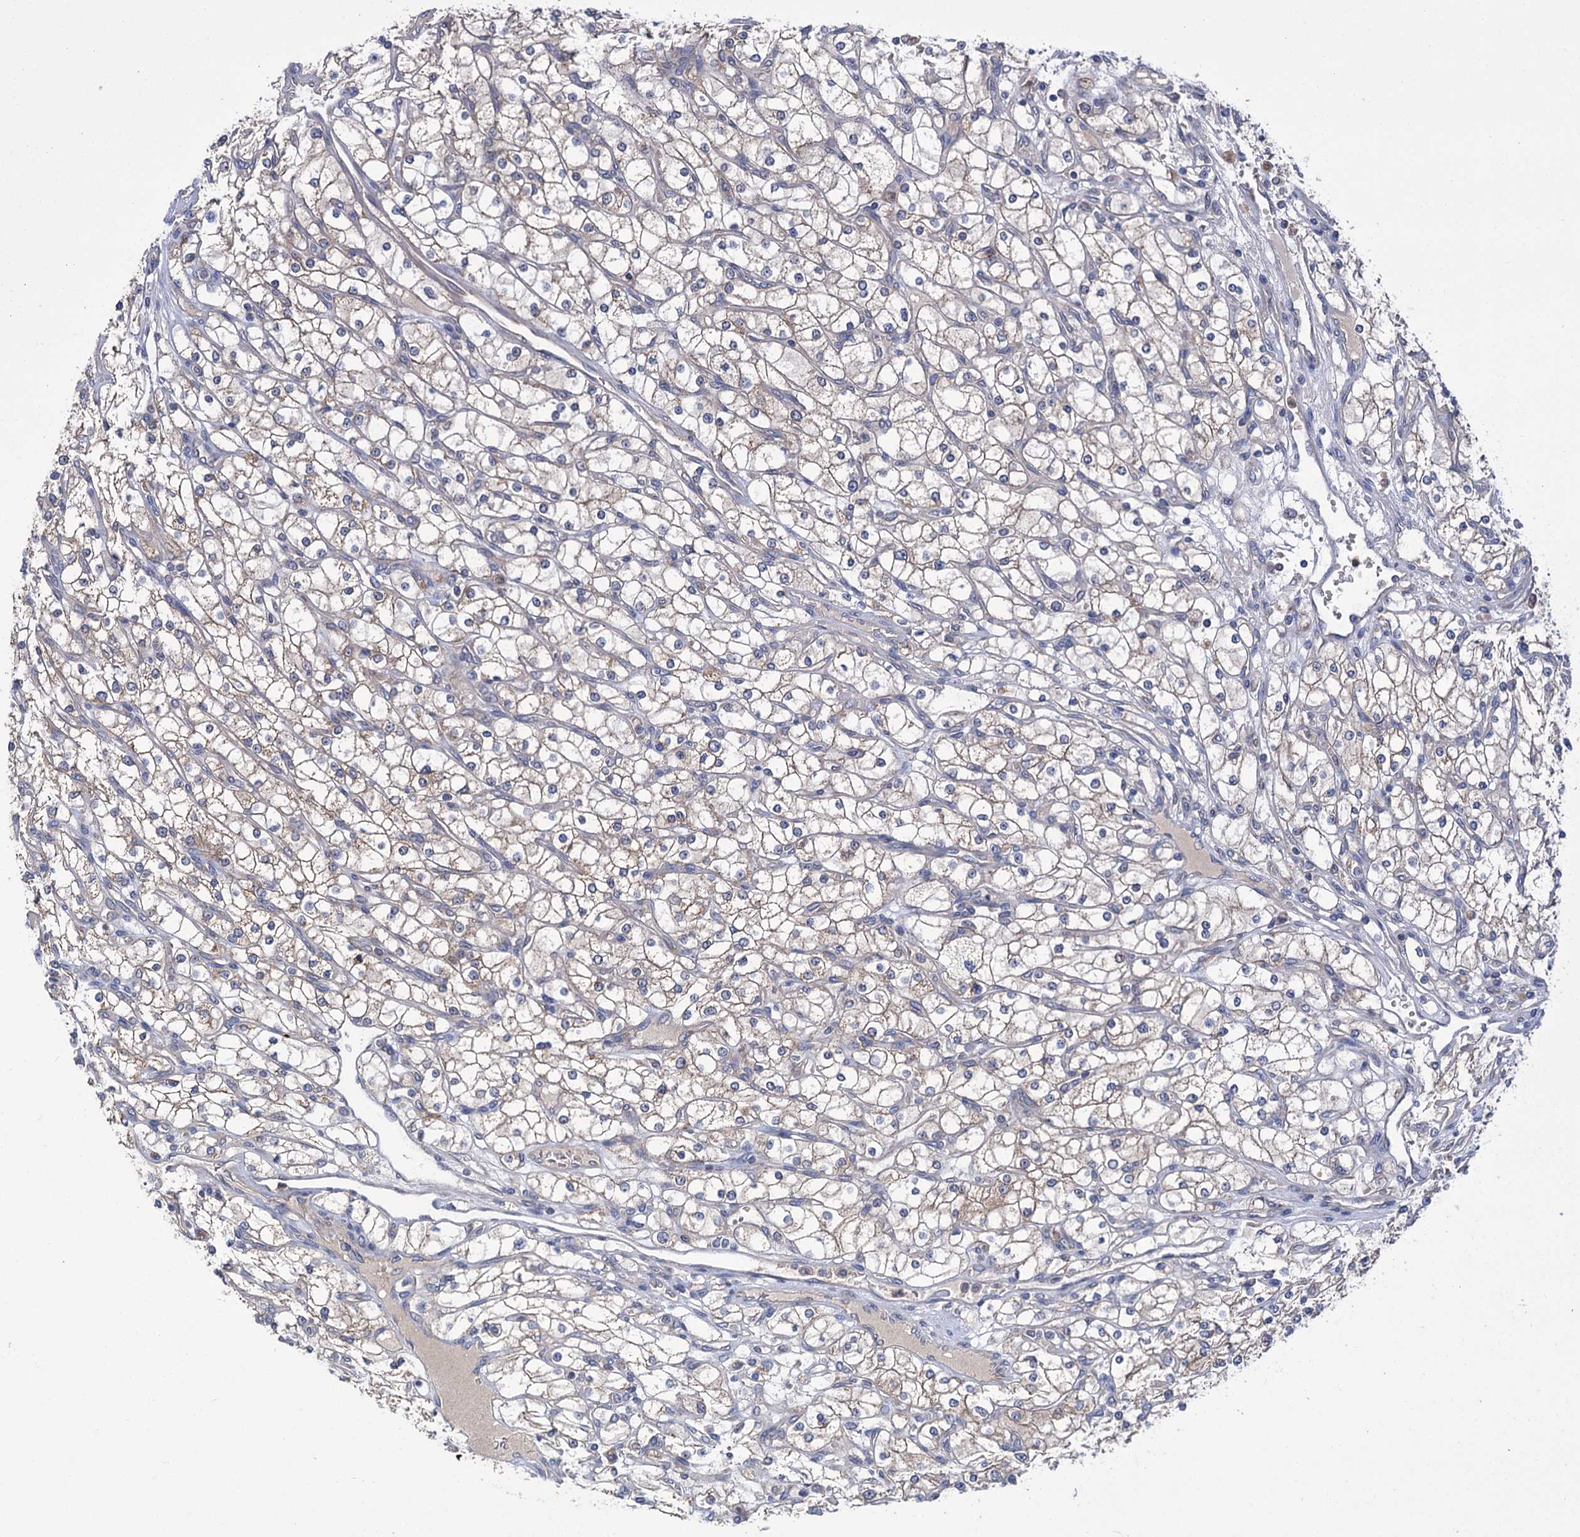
{"staining": {"intensity": "negative", "quantity": "none", "location": "none"}, "tissue": "renal cancer", "cell_type": "Tumor cells", "image_type": "cancer", "snomed": [{"axis": "morphology", "description": "Adenocarcinoma, NOS"}, {"axis": "topography", "description": "Kidney"}], "caption": "An immunohistochemistry (IHC) histopathology image of renal cancer is shown. There is no staining in tumor cells of renal cancer.", "gene": "DYNC2H1", "patient": {"sex": "male", "age": 80}}